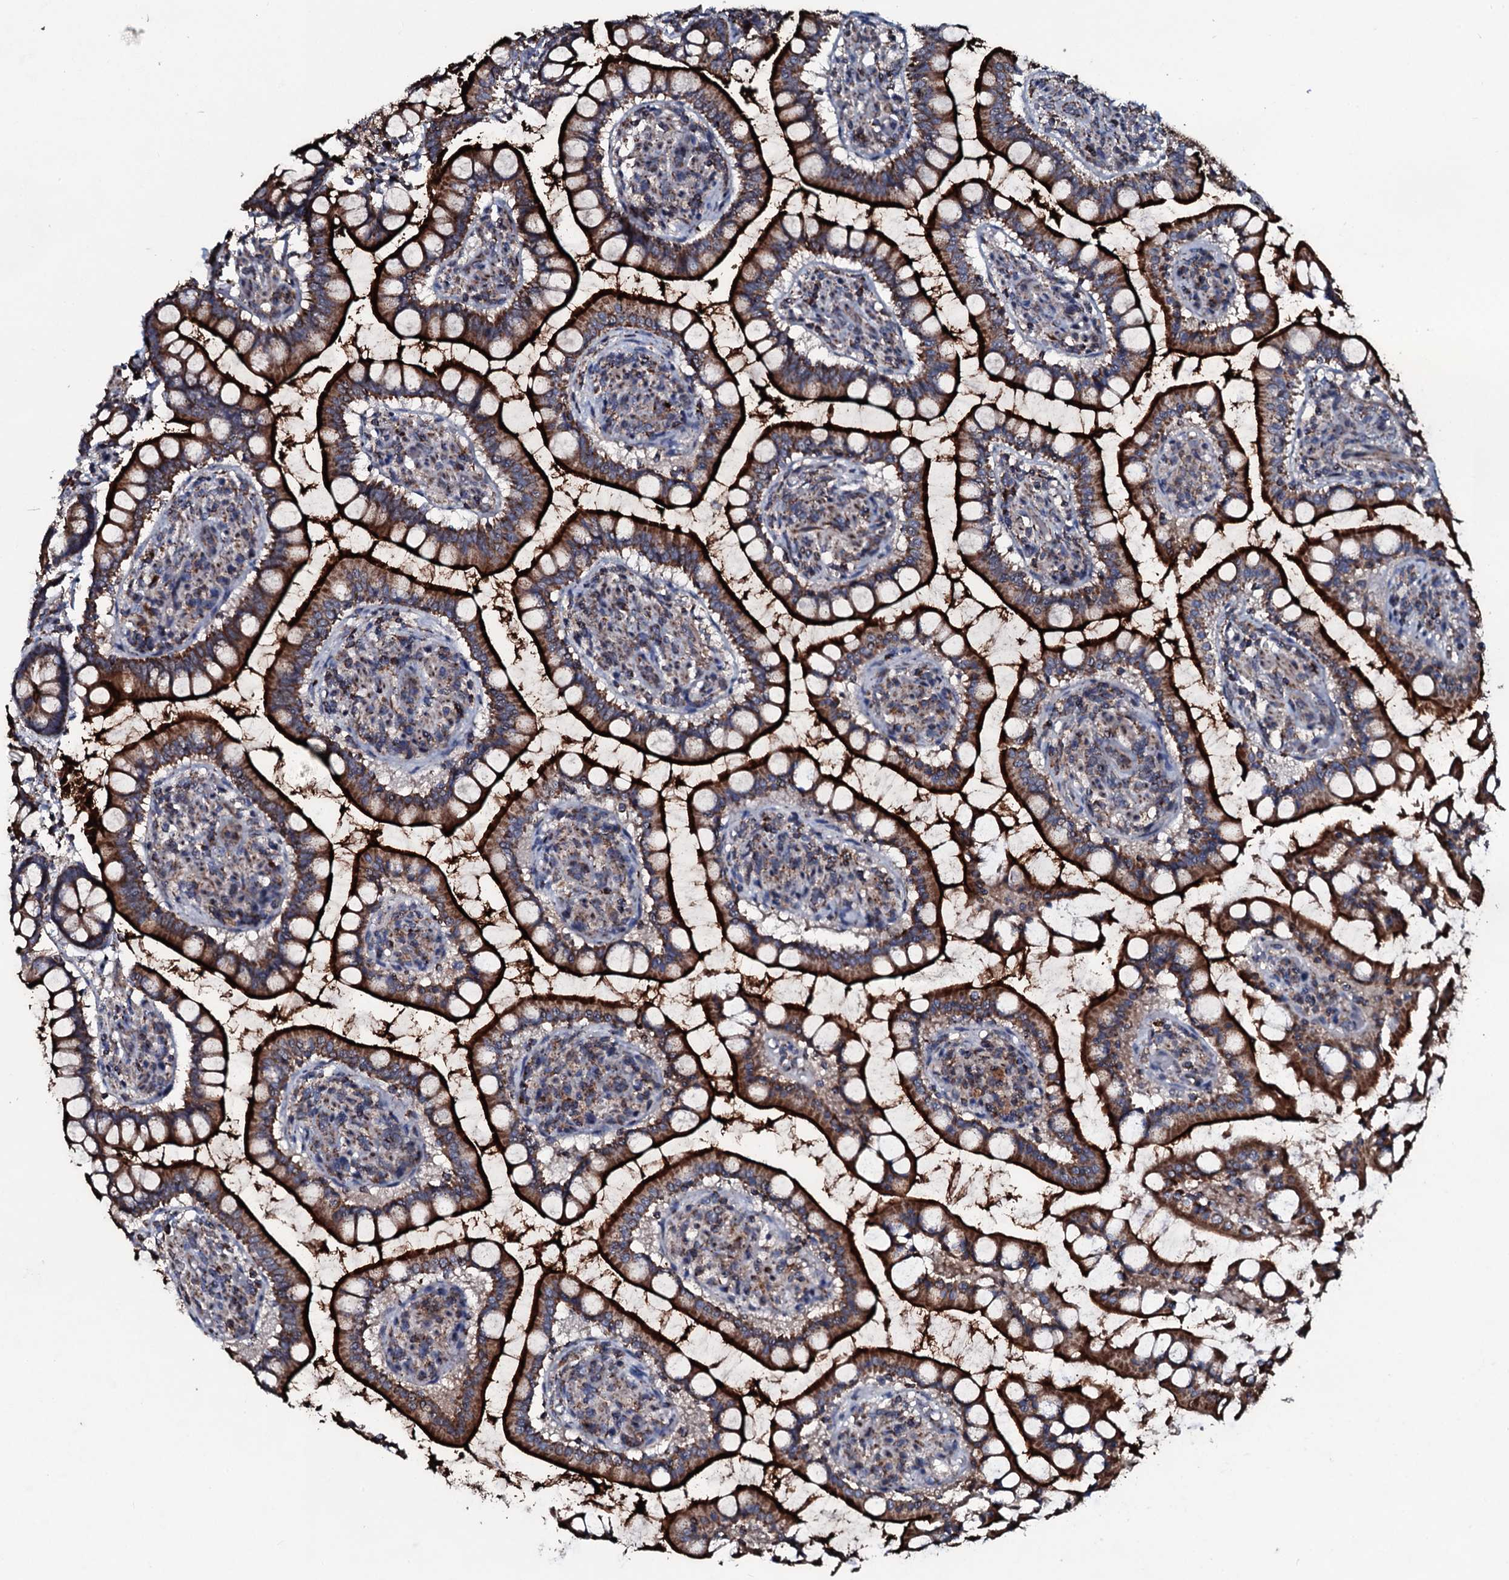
{"staining": {"intensity": "strong", "quantity": ">75%", "location": "cytoplasmic/membranous"}, "tissue": "small intestine", "cell_type": "Glandular cells", "image_type": "normal", "snomed": [{"axis": "morphology", "description": "Normal tissue, NOS"}, {"axis": "topography", "description": "Small intestine"}], "caption": "Strong cytoplasmic/membranous expression is seen in about >75% of glandular cells in benign small intestine.", "gene": "DYNC2I2", "patient": {"sex": "male", "age": 52}}